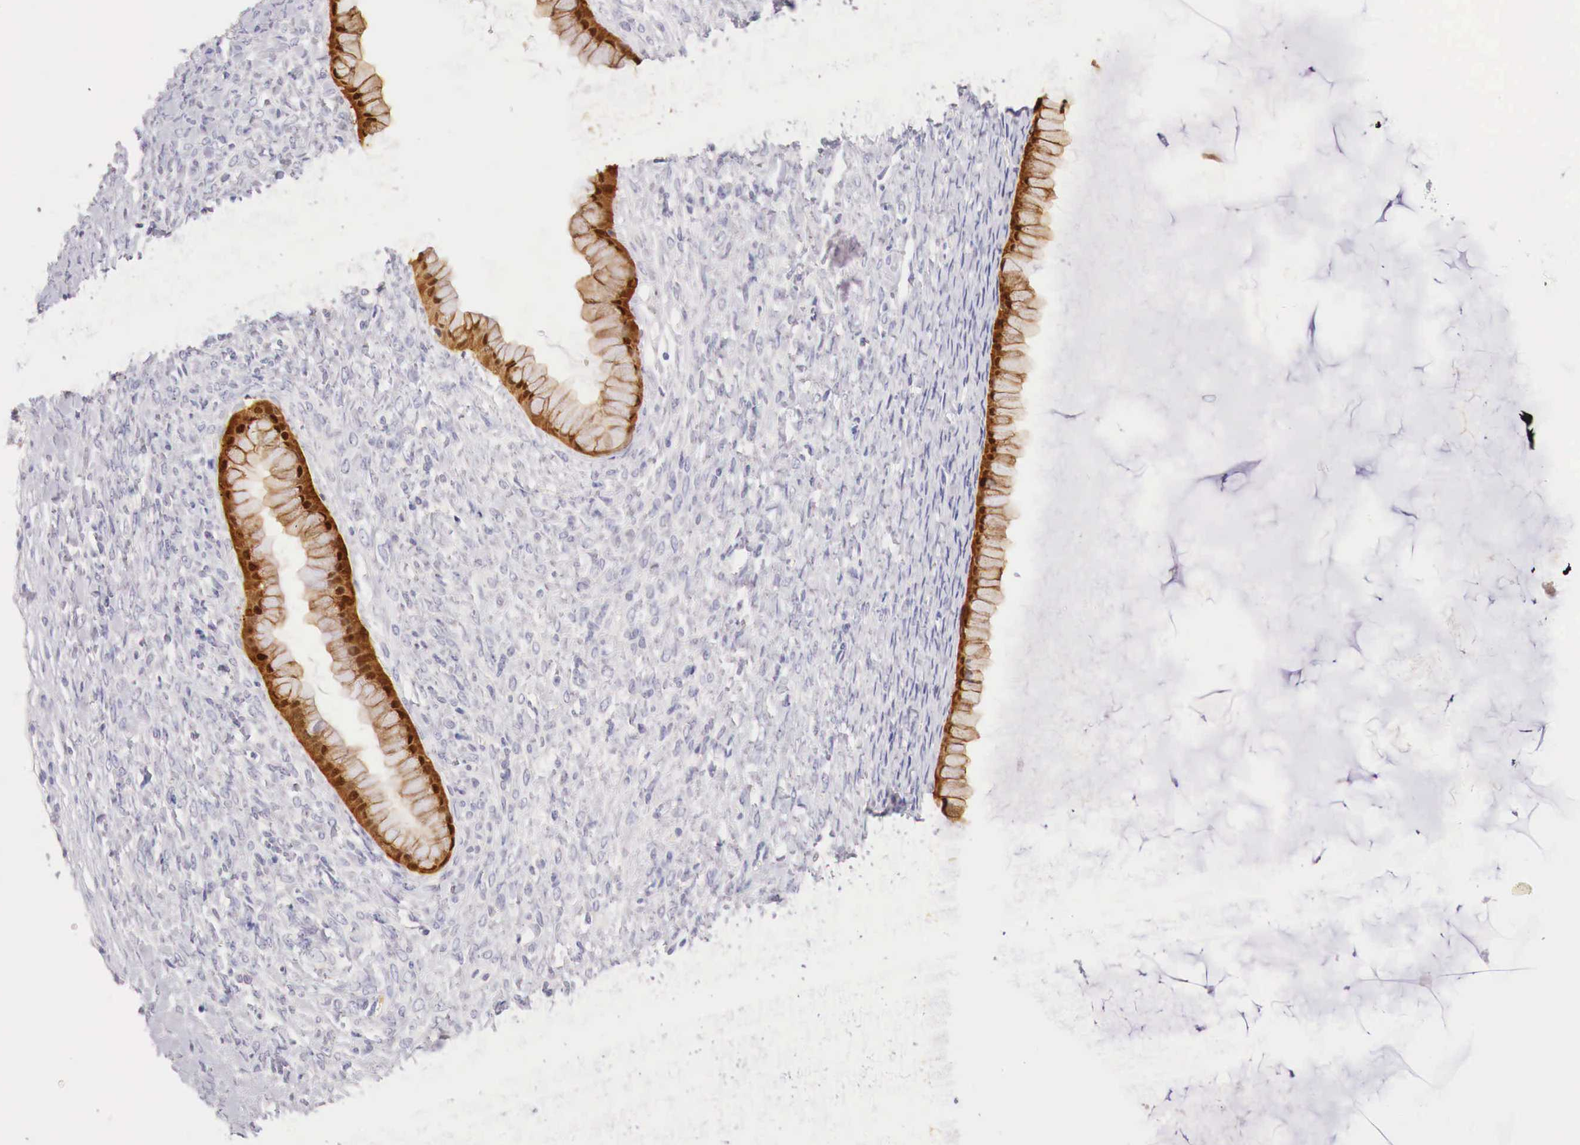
{"staining": {"intensity": "strong", "quantity": ">75%", "location": "cytoplasmic/membranous,nuclear"}, "tissue": "ovarian cancer", "cell_type": "Tumor cells", "image_type": "cancer", "snomed": [{"axis": "morphology", "description": "Cystadenocarcinoma, mucinous, NOS"}, {"axis": "topography", "description": "Ovary"}], "caption": "Protein expression analysis of human ovarian cancer (mucinous cystadenocarcinoma) reveals strong cytoplasmic/membranous and nuclear positivity in approximately >75% of tumor cells. The protein is stained brown, and the nuclei are stained in blue (DAB IHC with brightfield microscopy, high magnification).", "gene": "ITIH6", "patient": {"sex": "female", "age": 25}}